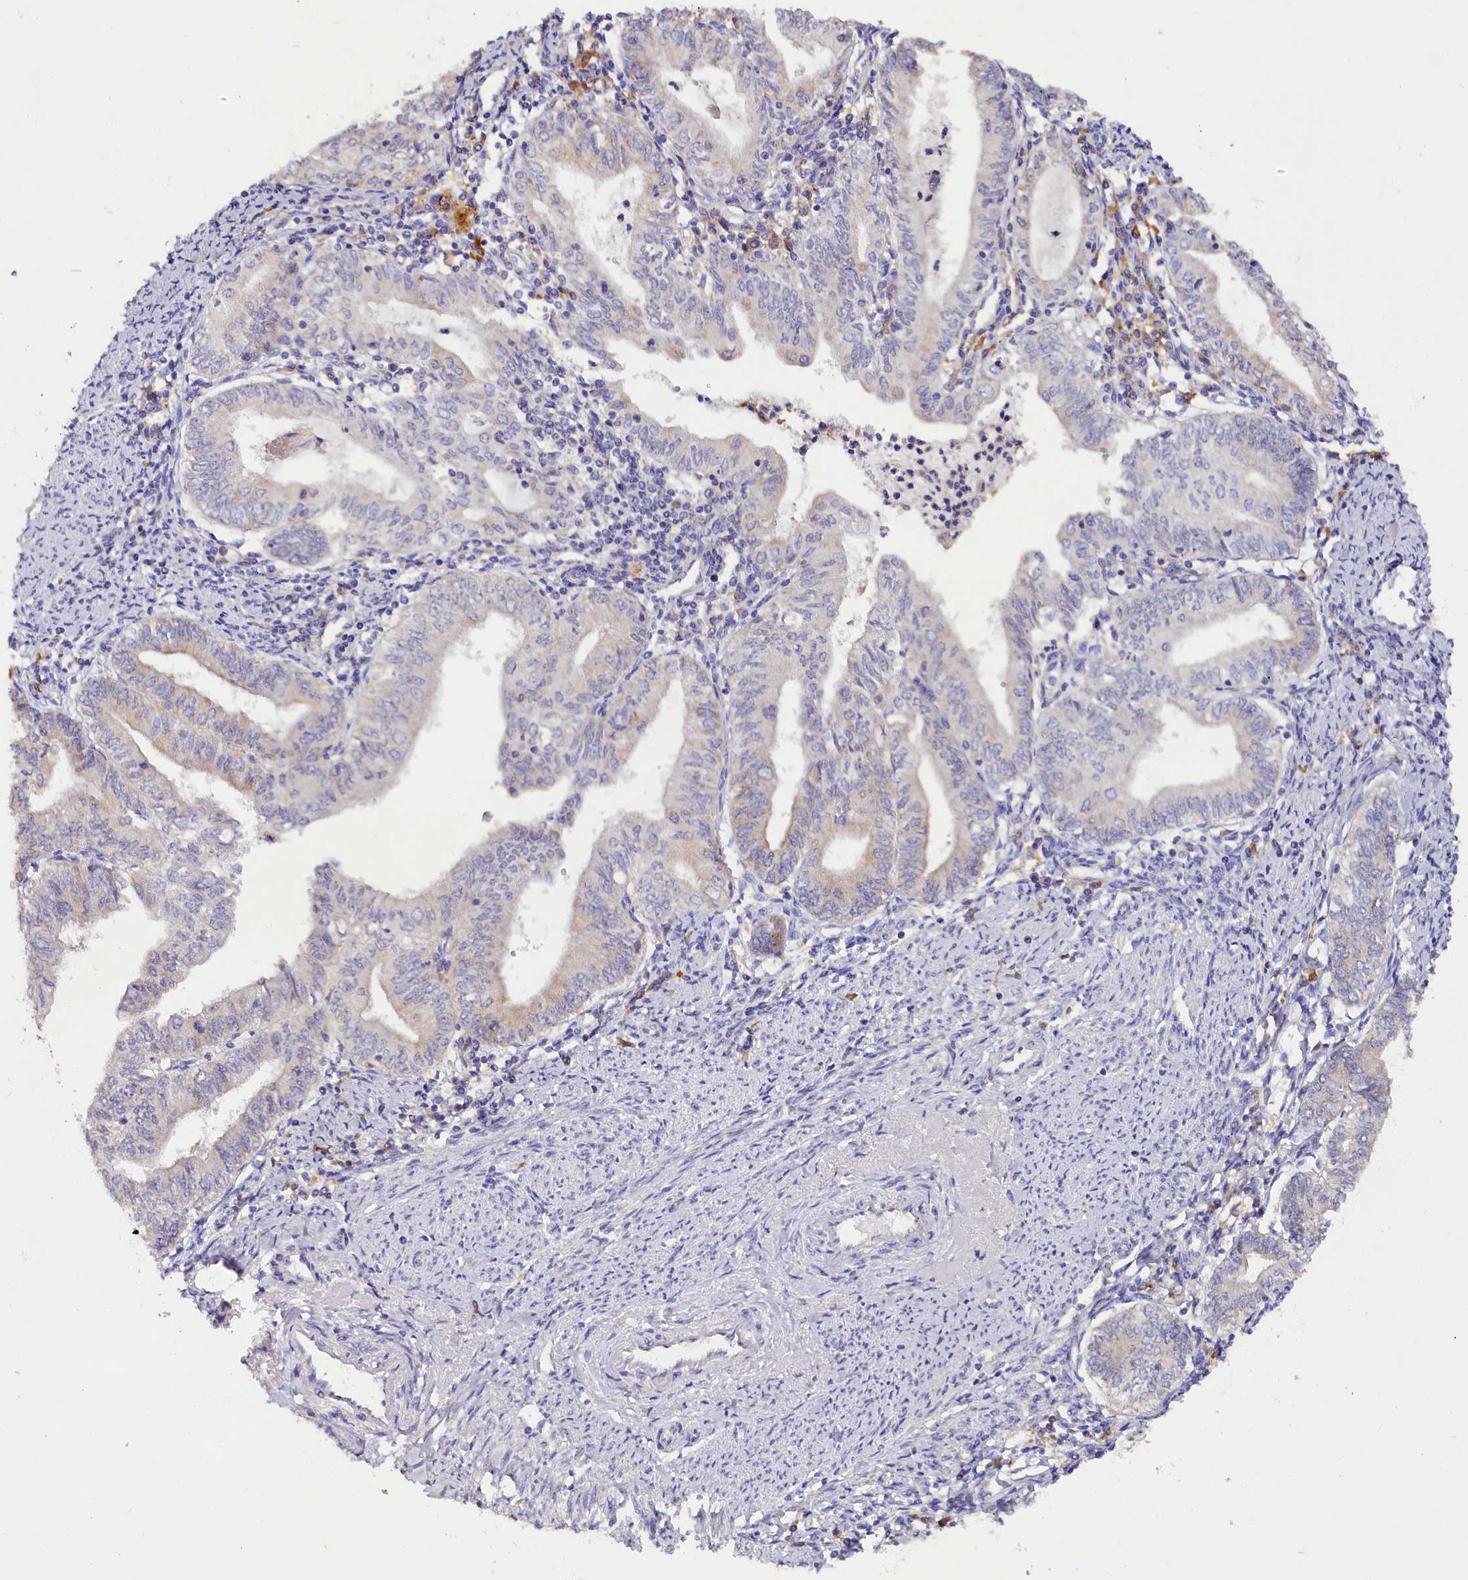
{"staining": {"intensity": "negative", "quantity": "none", "location": "none"}, "tissue": "endometrial cancer", "cell_type": "Tumor cells", "image_type": "cancer", "snomed": [{"axis": "morphology", "description": "Adenocarcinoma, NOS"}, {"axis": "topography", "description": "Endometrium"}], "caption": "Immunohistochemistry image of neoplastic tissue: adenocarcinoma (endometrial) stained with DAB (3,3'-diaminobenzidine) shows no significant protein staining in tumor cells.", "gene": "ST7L", "patient": {"sex": "female", "age": 66}}